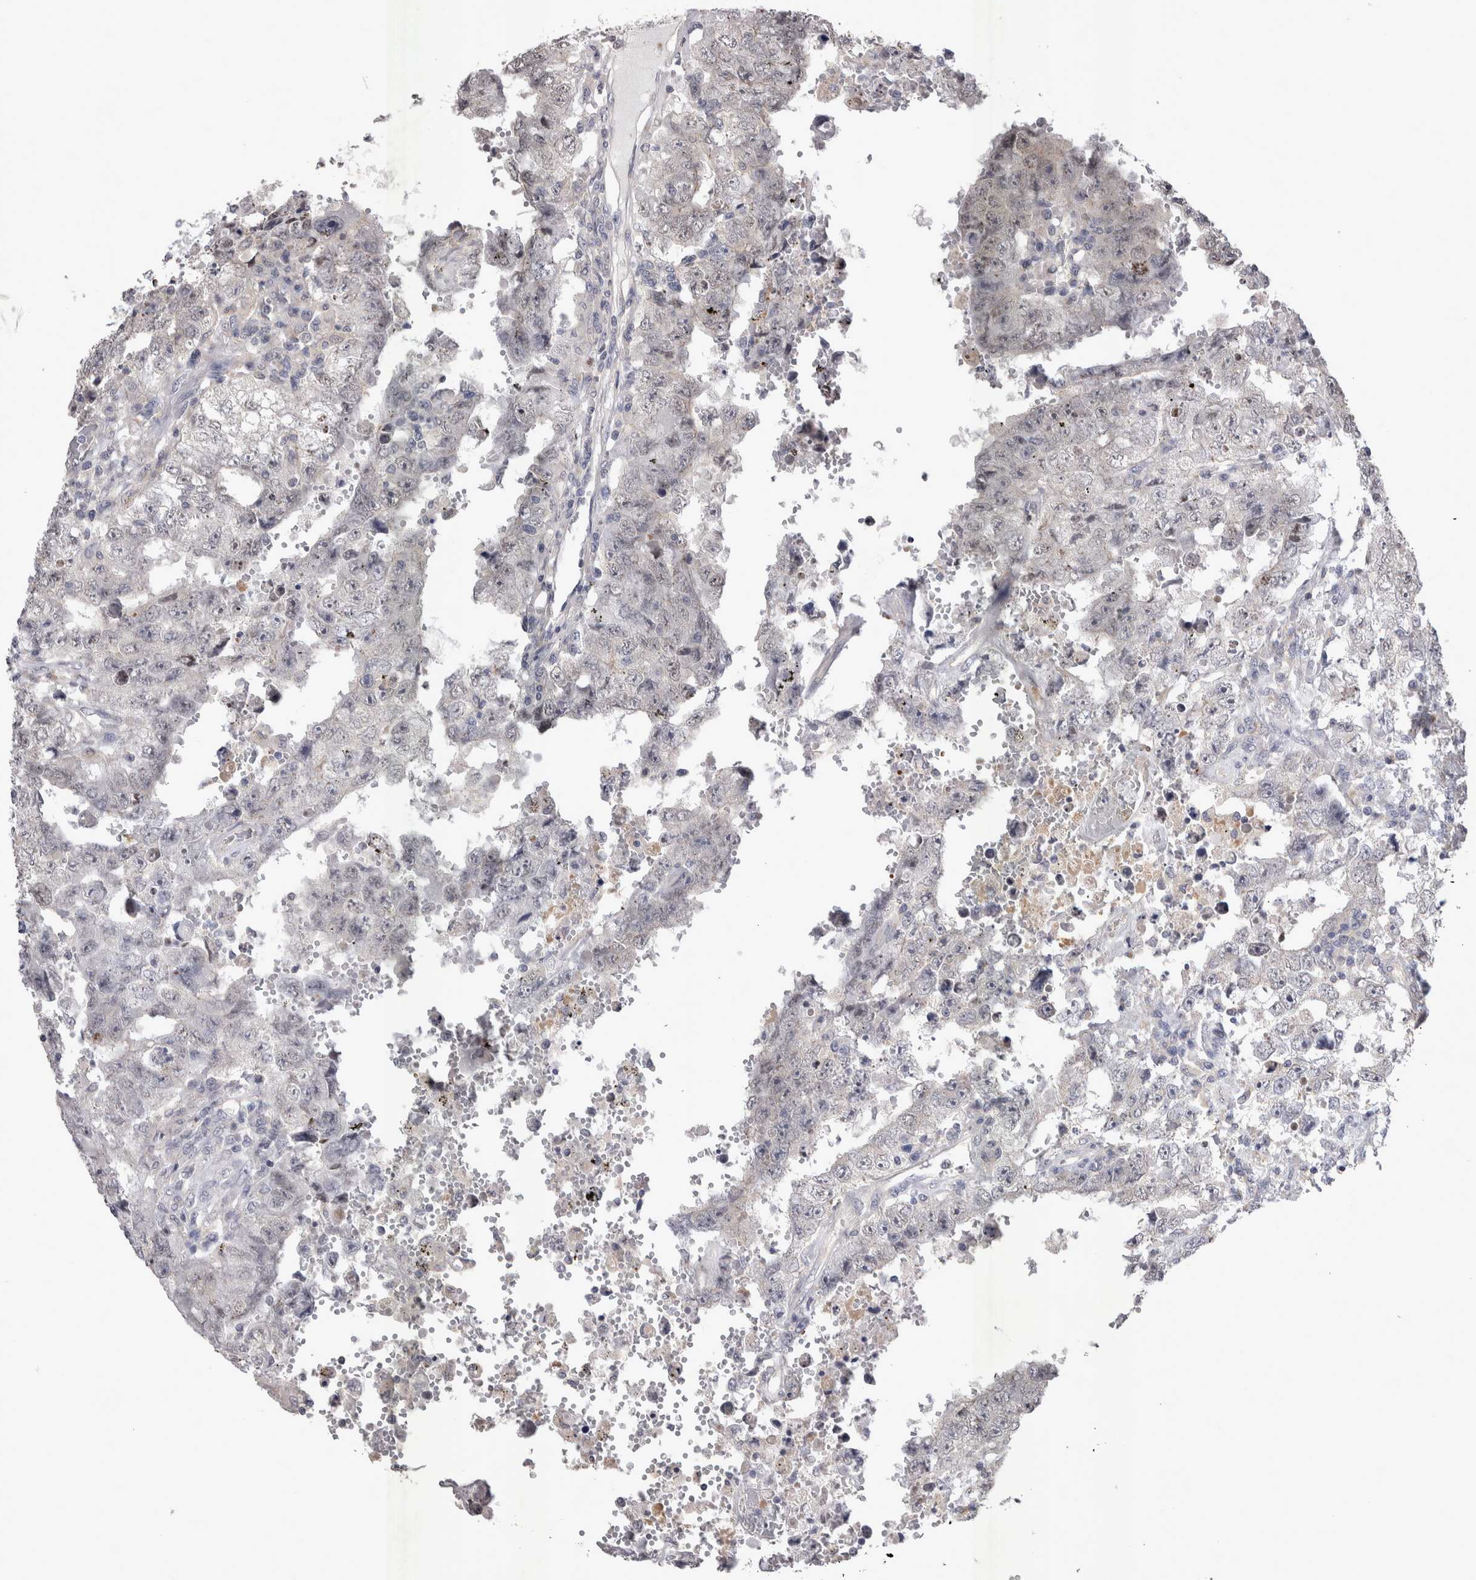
{"staining": {"intensity": "negative", "quantity": "none", "location": "none"}, "tissue": "testis cancer", "cell_type": "Tumor cells", "image_type": "cancer", "snomed": [{"axis": "morphology", "description": "Carcinoma, Embryonal, NOS"}, {"axis": "topography", "description": "Testis"}], "caption": "IHC histopathology image of neoplastic tissue: human testis embryonal carcinoma stained with DAB reveals no significant protein positivity in tumor cells. The staining is performed using DAB brown chromogen with nuclei counter-stained in using hematoxylin.", "gene": "CTBS", "patient": {"sex": "male", "age": 26}}